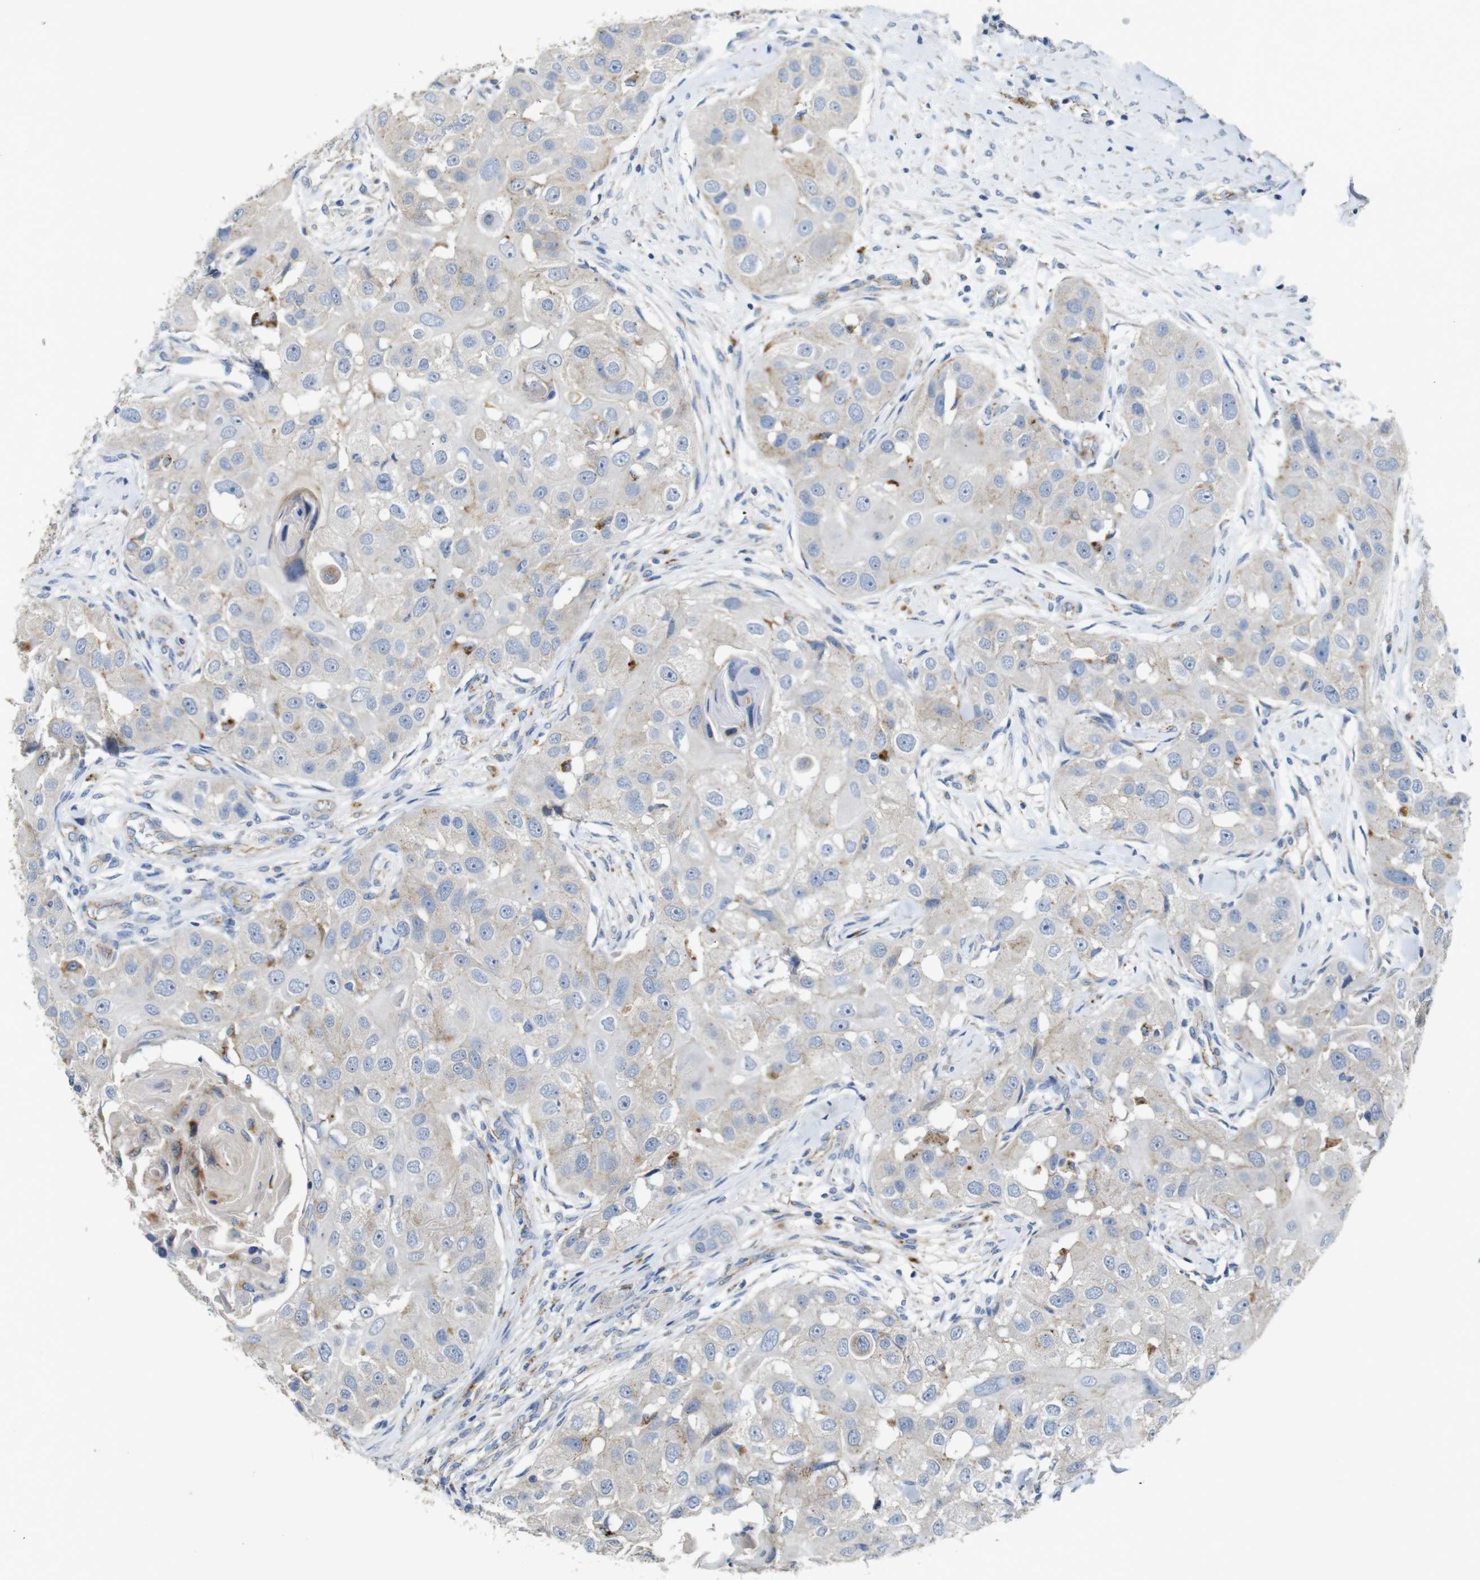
{"staining": {"intensity": "weak", "quantity": "<25%", "location": "cytoplasmic/membranous"}, "tissue": "head and neck cancer", "cell_type": "Tumor cells", "image_type": "cancer", "snomed": [{"axis": "morphology", "description": "Normal tissue, NOS"}, {"axis": "morphology", "description": "Squamous cell carcinoma, NOS"}, {"axis": "topography", "description": "Skeletal muscle"}, {"axis": "topography", "description": "Head-Neck"}], "caption": "Human squamous cell carcinoma (head and neck) stained for a protein using IHC shows no staining in tumor cells.", "gene": "NHLRC3", "patient": {"sex": "male", "age": 51}}